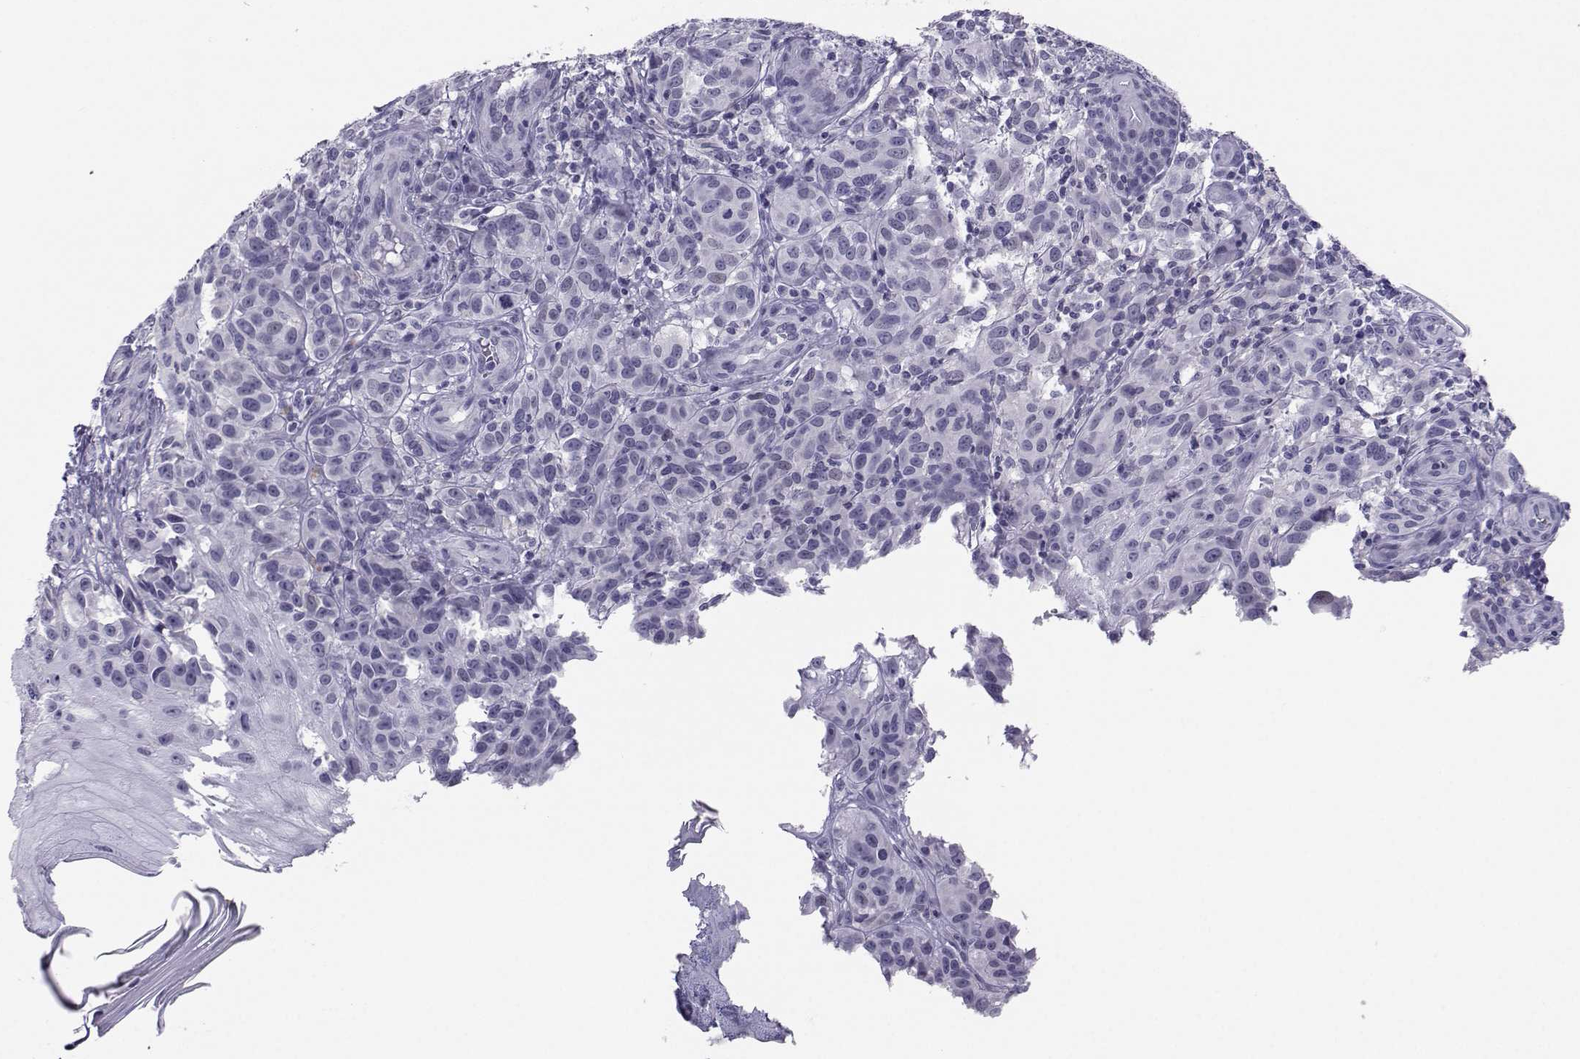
{"staining": {"intensity": "negative", "quantity": "none", "location": "none"}, "tissue": "melanoma", "cell_type": "Tumor cells", "image_type": "cancer", "snomed": [{"axis": "morphology", "description": "Malignant melanoma, NOS"}, {"axis": "topography", "description": "Skin"}], "caption": "This is an immunohistochemistry (IHC) micrograph of human malignant melanoma. There is no expression in tumor cells.", "gene": "LHX1", "patient": {"sex": "female", "age": 53}}